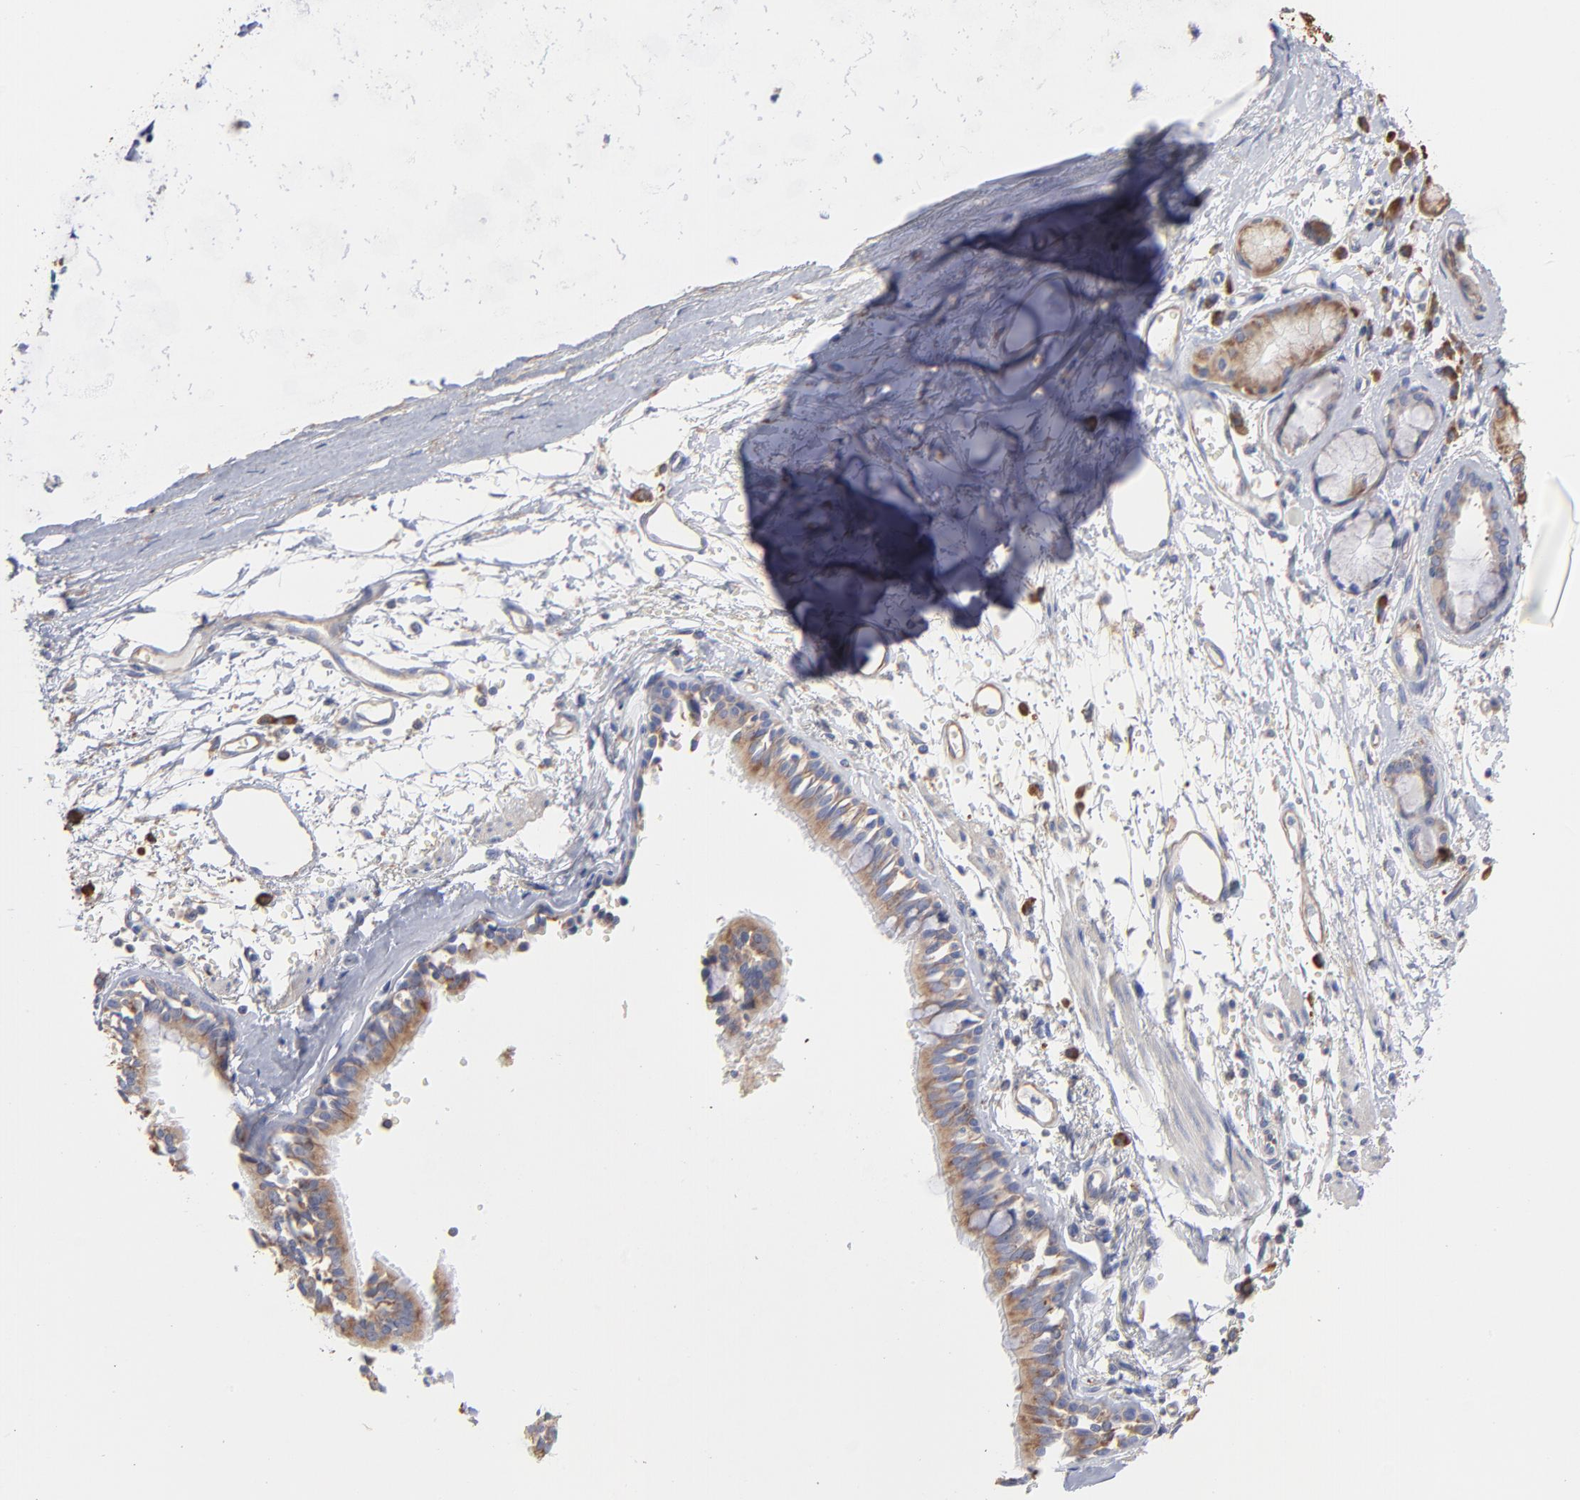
{"staining": {"intensity": "moderate", "quantity": ">75%", "location": "cytoplasmic/membranous"}, "tissue": "bronchus", "cell_type": "Respiratory epithelial cells", "image_type": "normal", "snomed": [{"axis": "morphology", "description": "Normal tissue, NOS"}, {"axis": "topography", "description": "Bronchus"}, {"axis": "topography", "description": "Lung"}], "caption": "Bronchus stained for a protein (brown) shows moderate cytoplasmic/membranous positive expression in about >75% of respiratory epithelial cells.", "gene": "RPL3", "patient": {"sex": "female", "age": 56}}